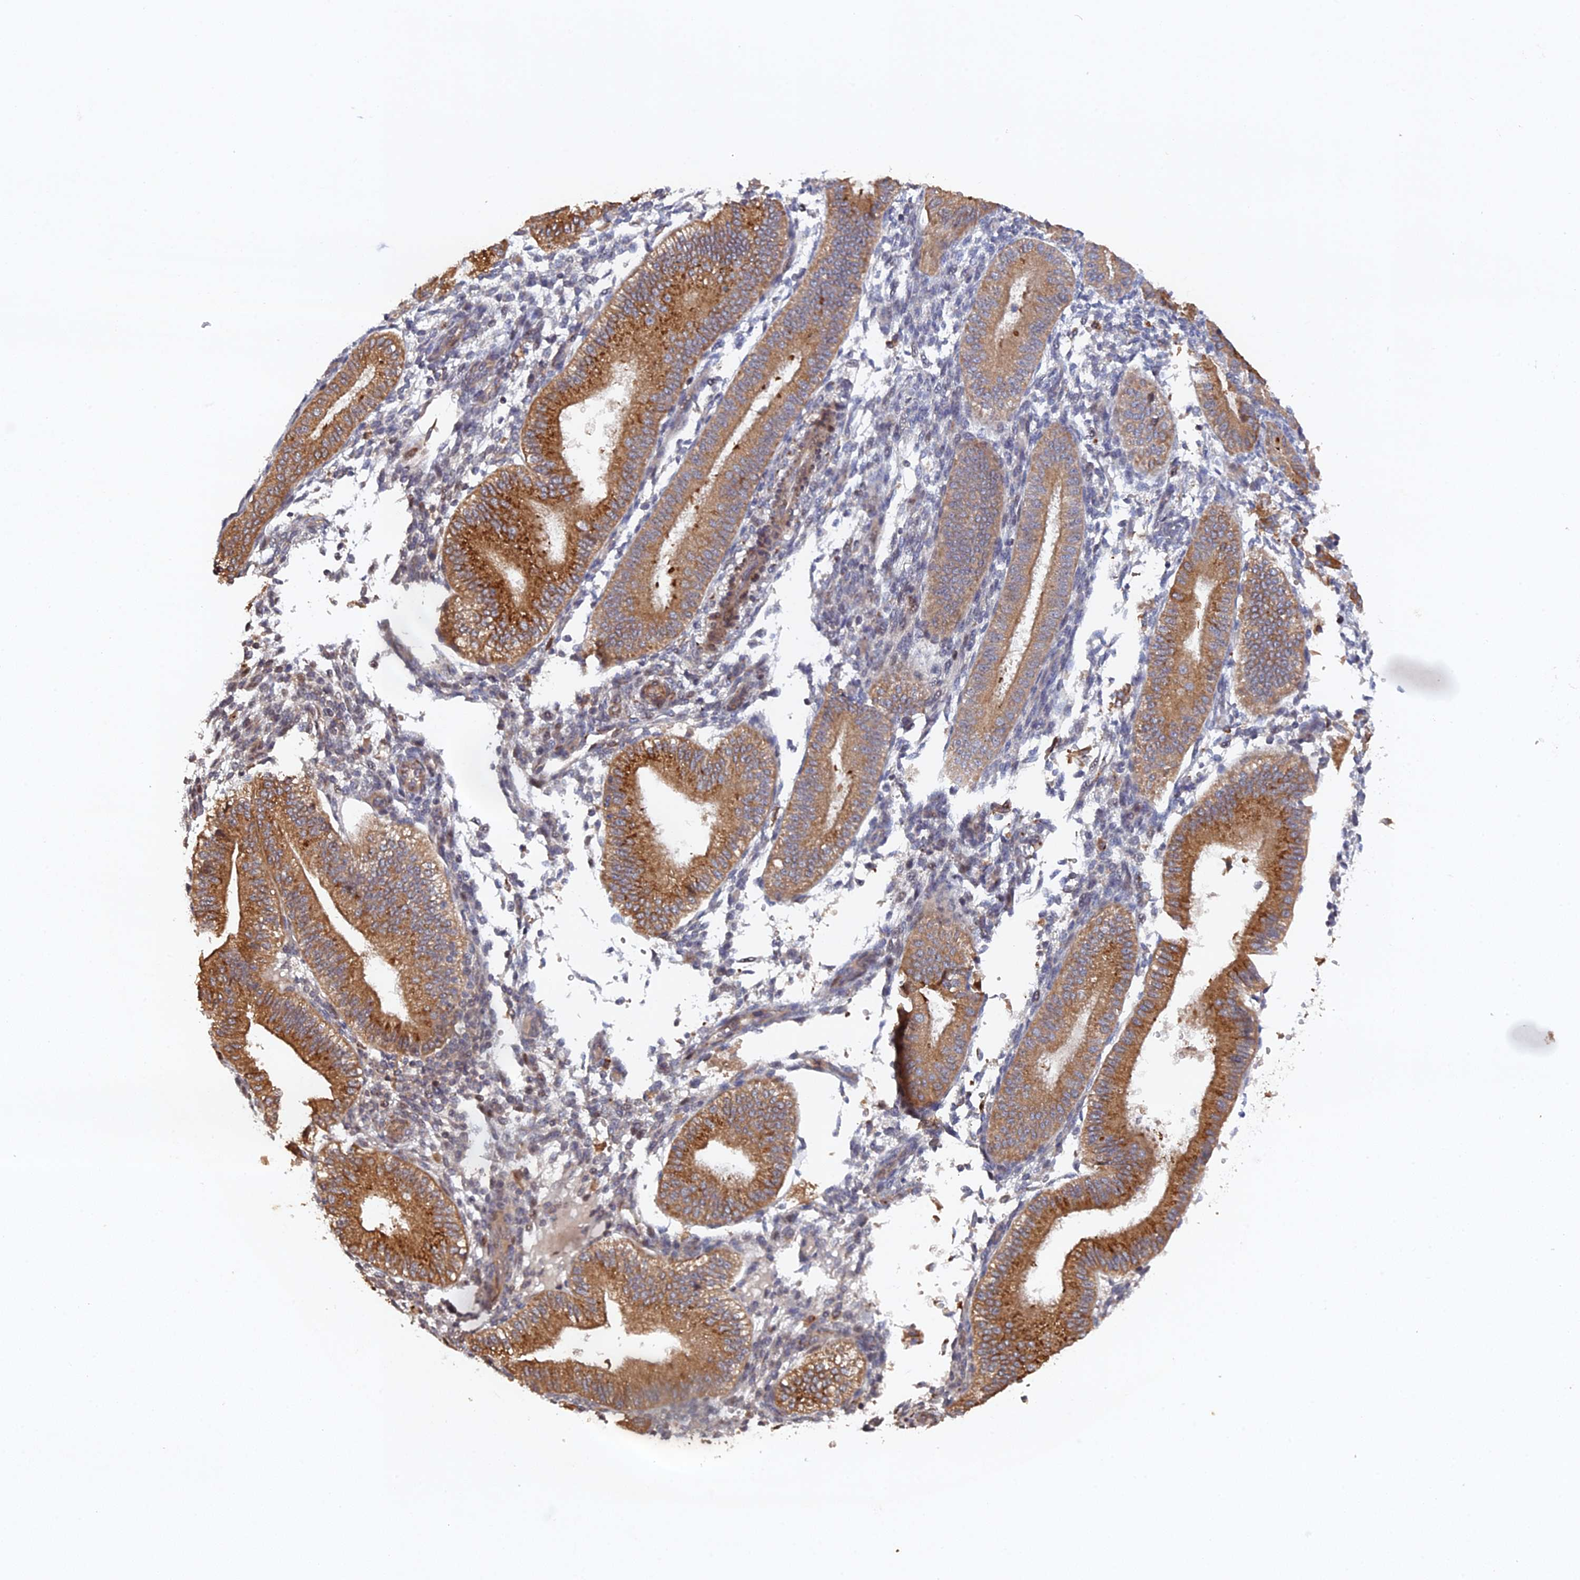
{"staining": {"intensity": "weak", "quantity": "25%-75%", "location": "cytoplasmic/membranous"}, "tissue": "endometrium", "cell_type": "Cells in endometrial stroma", "image_type": "normal", "snomed": [{"axis": "morphology", "description": "Normal tissue, NOS"}, {"axis": "topography", "description": "Endometrium"}], "caption": "Immunohistochemistry (DAB) staining of normal endometrium shows weak cytoplasmic/membranous protein expression in approximately 25%-75% of cells in endometrial stroma.", "gene": "VPS37C", "patient": {"sex": "female", "age": 39}}